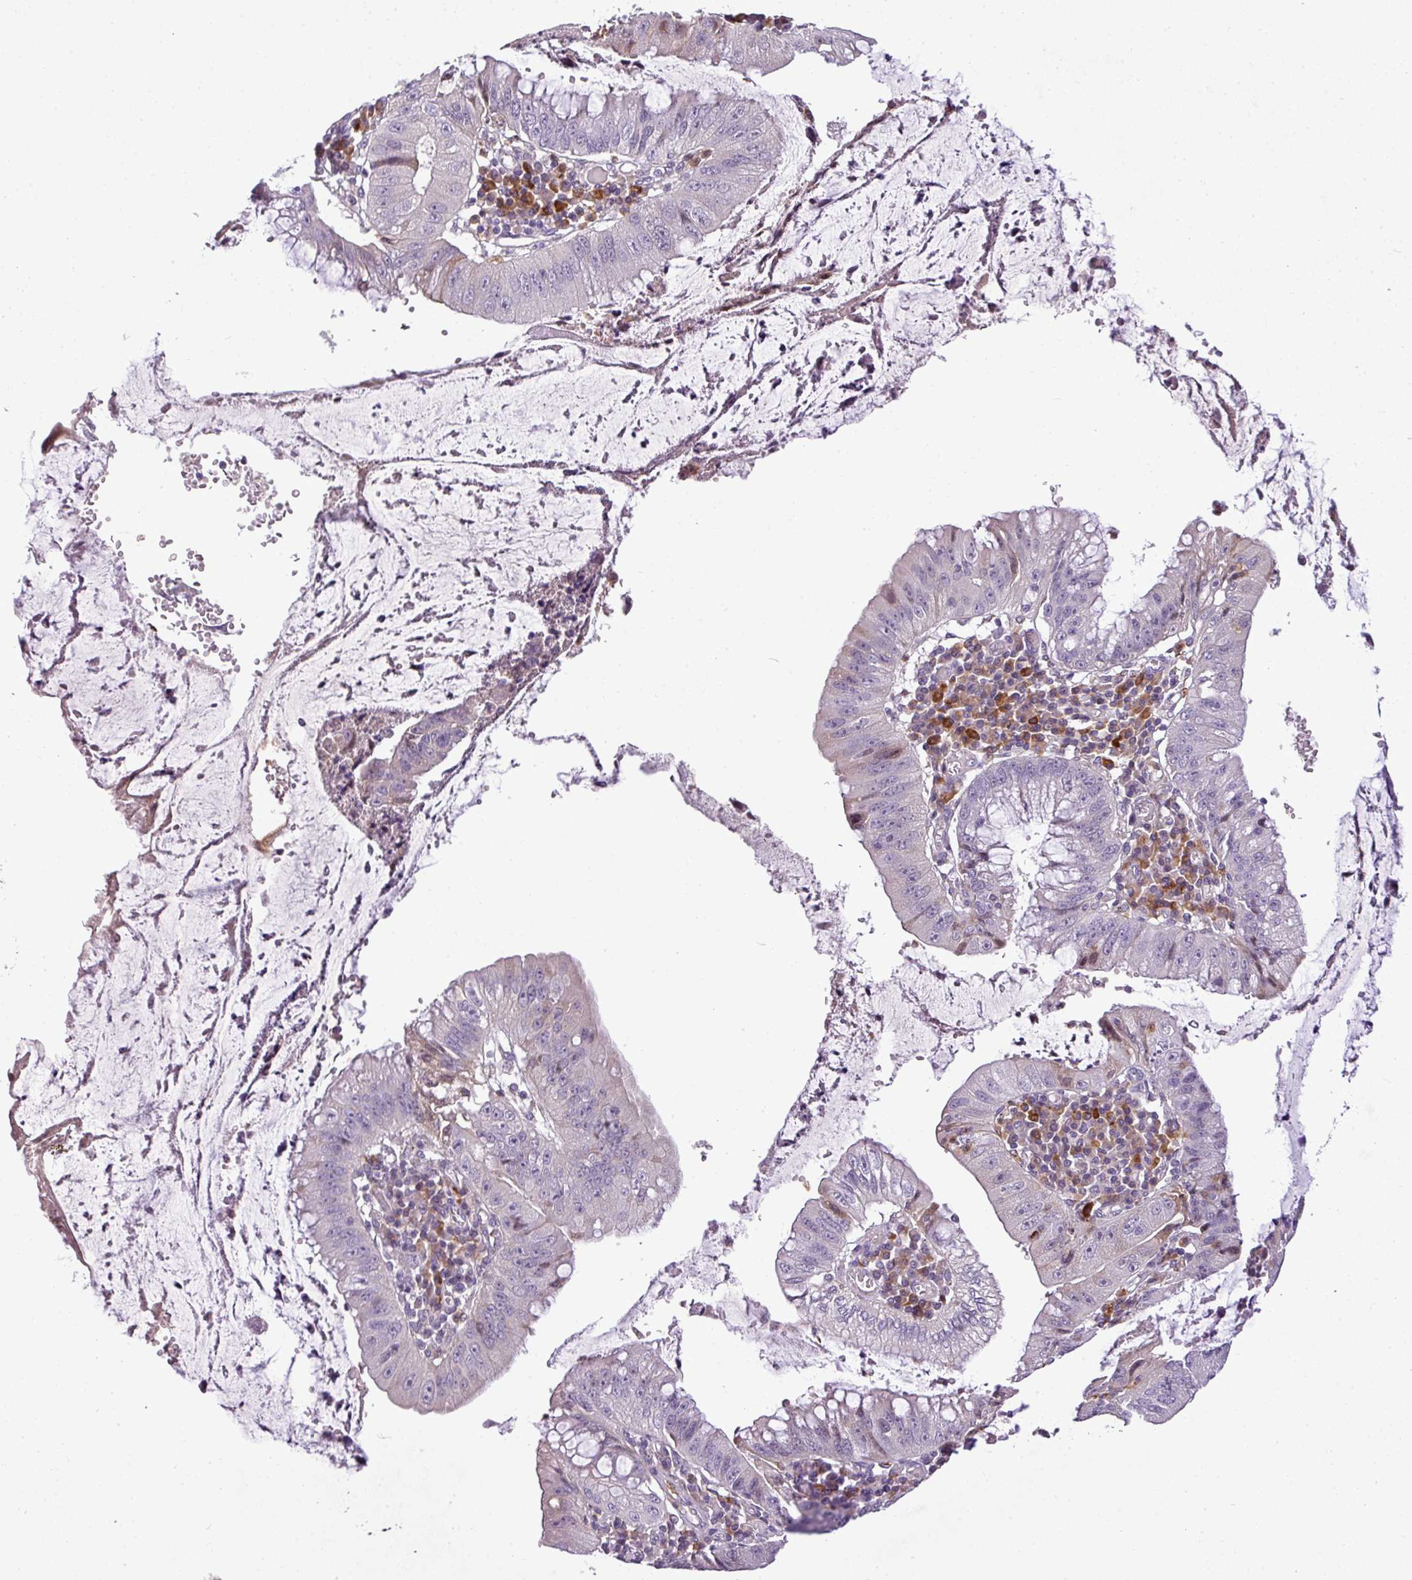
{"staining": {"intensity": "weak", "quantity": "<25%", "location": "cytoplasmic/membranous"}, "tissue": "stomach cancer", "cell_type": "Tumor cells", "image_type": "cancer", "snomed": [{"axis": "morphology", "description": "Adenocarcinoma, NOS"}, {"axis": "topography", "description": "Stomach"}], "caption": "Tumor cells show no significant staining in adenocarcinoma (stomach).", "gene": "C4B", "patient": {"sex": "male", "age": 59}}